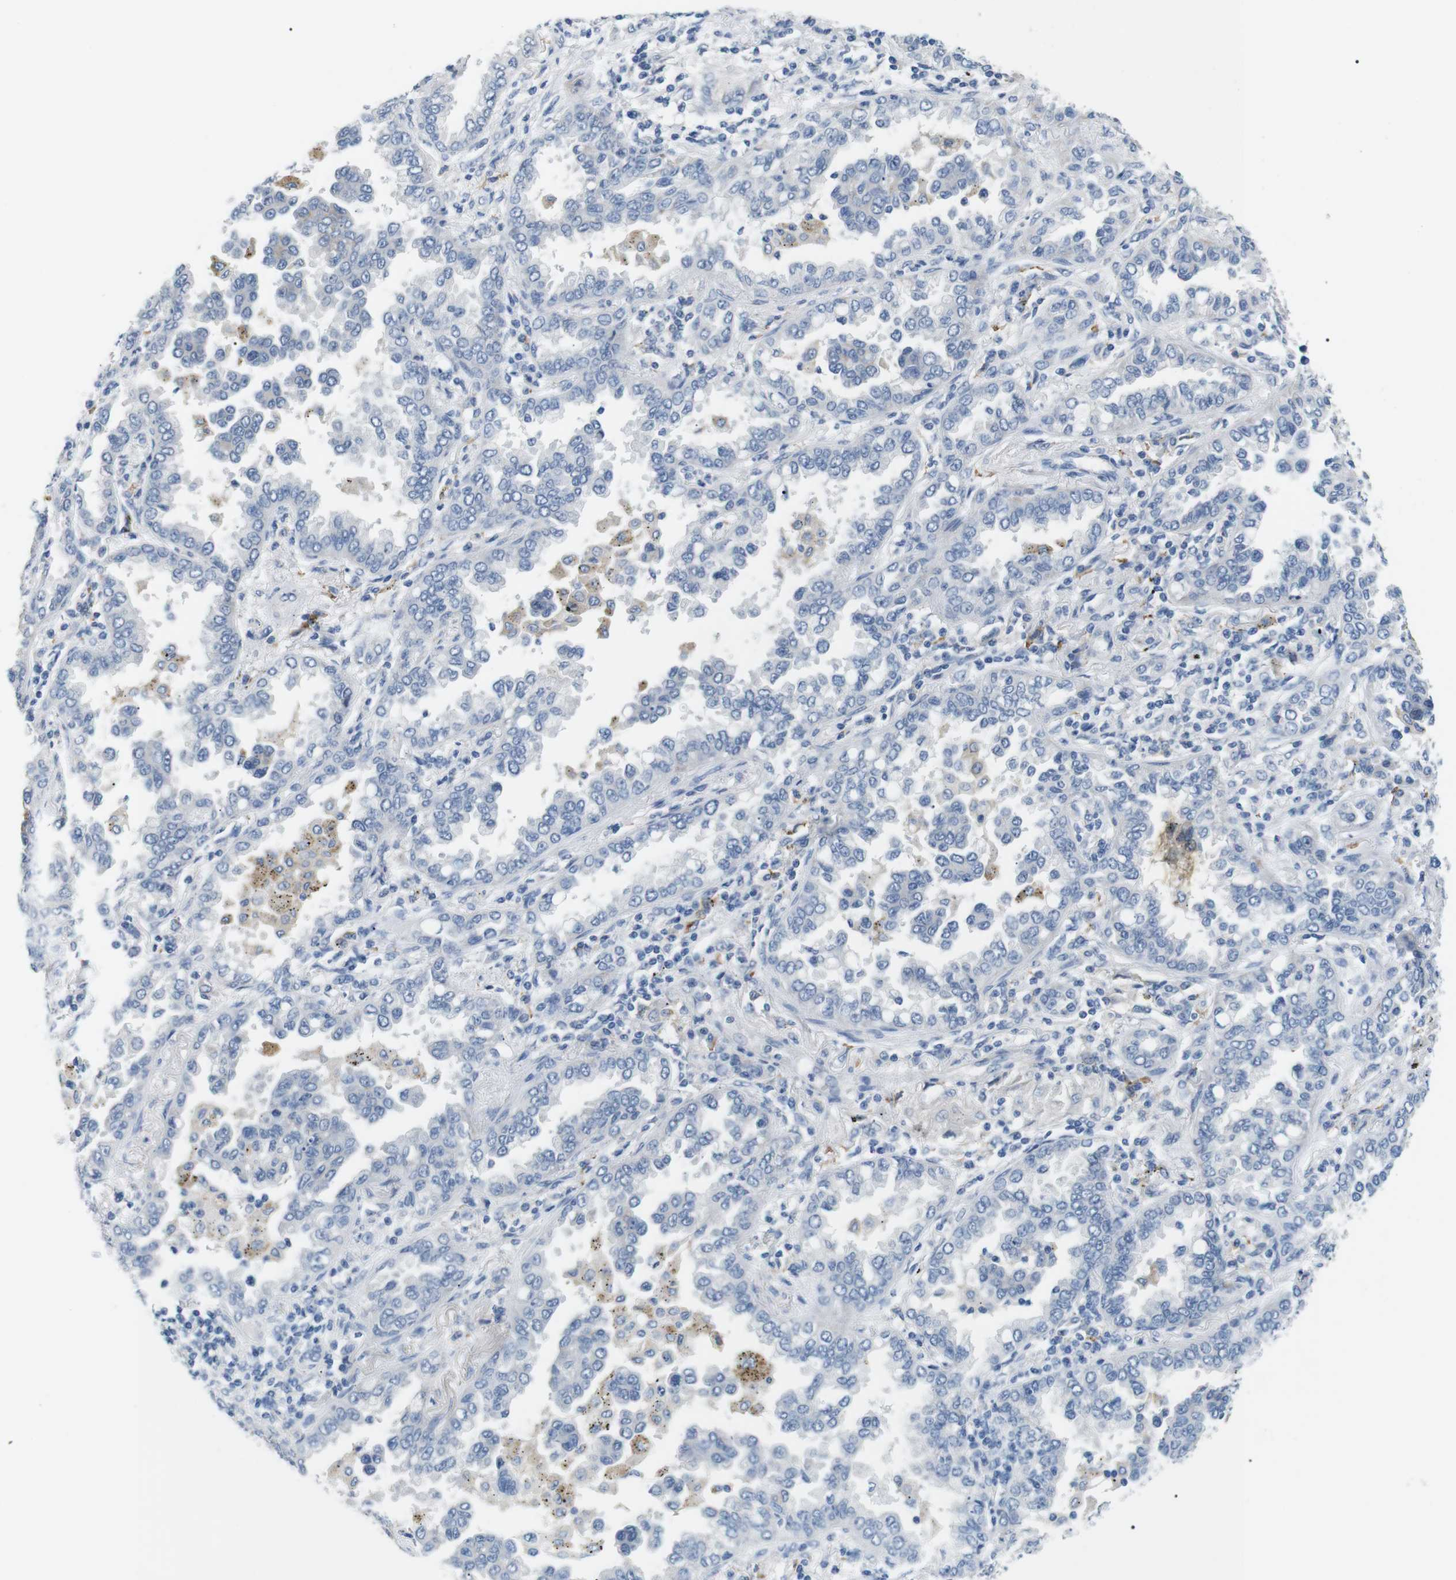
{"staining": {"intensity": "negative", "quantity": "none", "location": "none"}, "tissue": "lung cancer", "cell_type": "Tumor cells", "image_type": "cancer", "snomed": [{"axis": "morphology", "description": "Normal tissue, NOS"}, {"axis": "morphology", "description": "Adenocarcinoma, NOS"}, {"axis": "topography", "description": "Lung"}], "caption": "Immunohistochemistry (IHC) of lung cancer exhibits no expression in tumor cells. (Immunohistochemistry, brightfield microscopy, high magnification).", "gene": "FCGRT", "patient": {"sex": "male", "age": 59}}